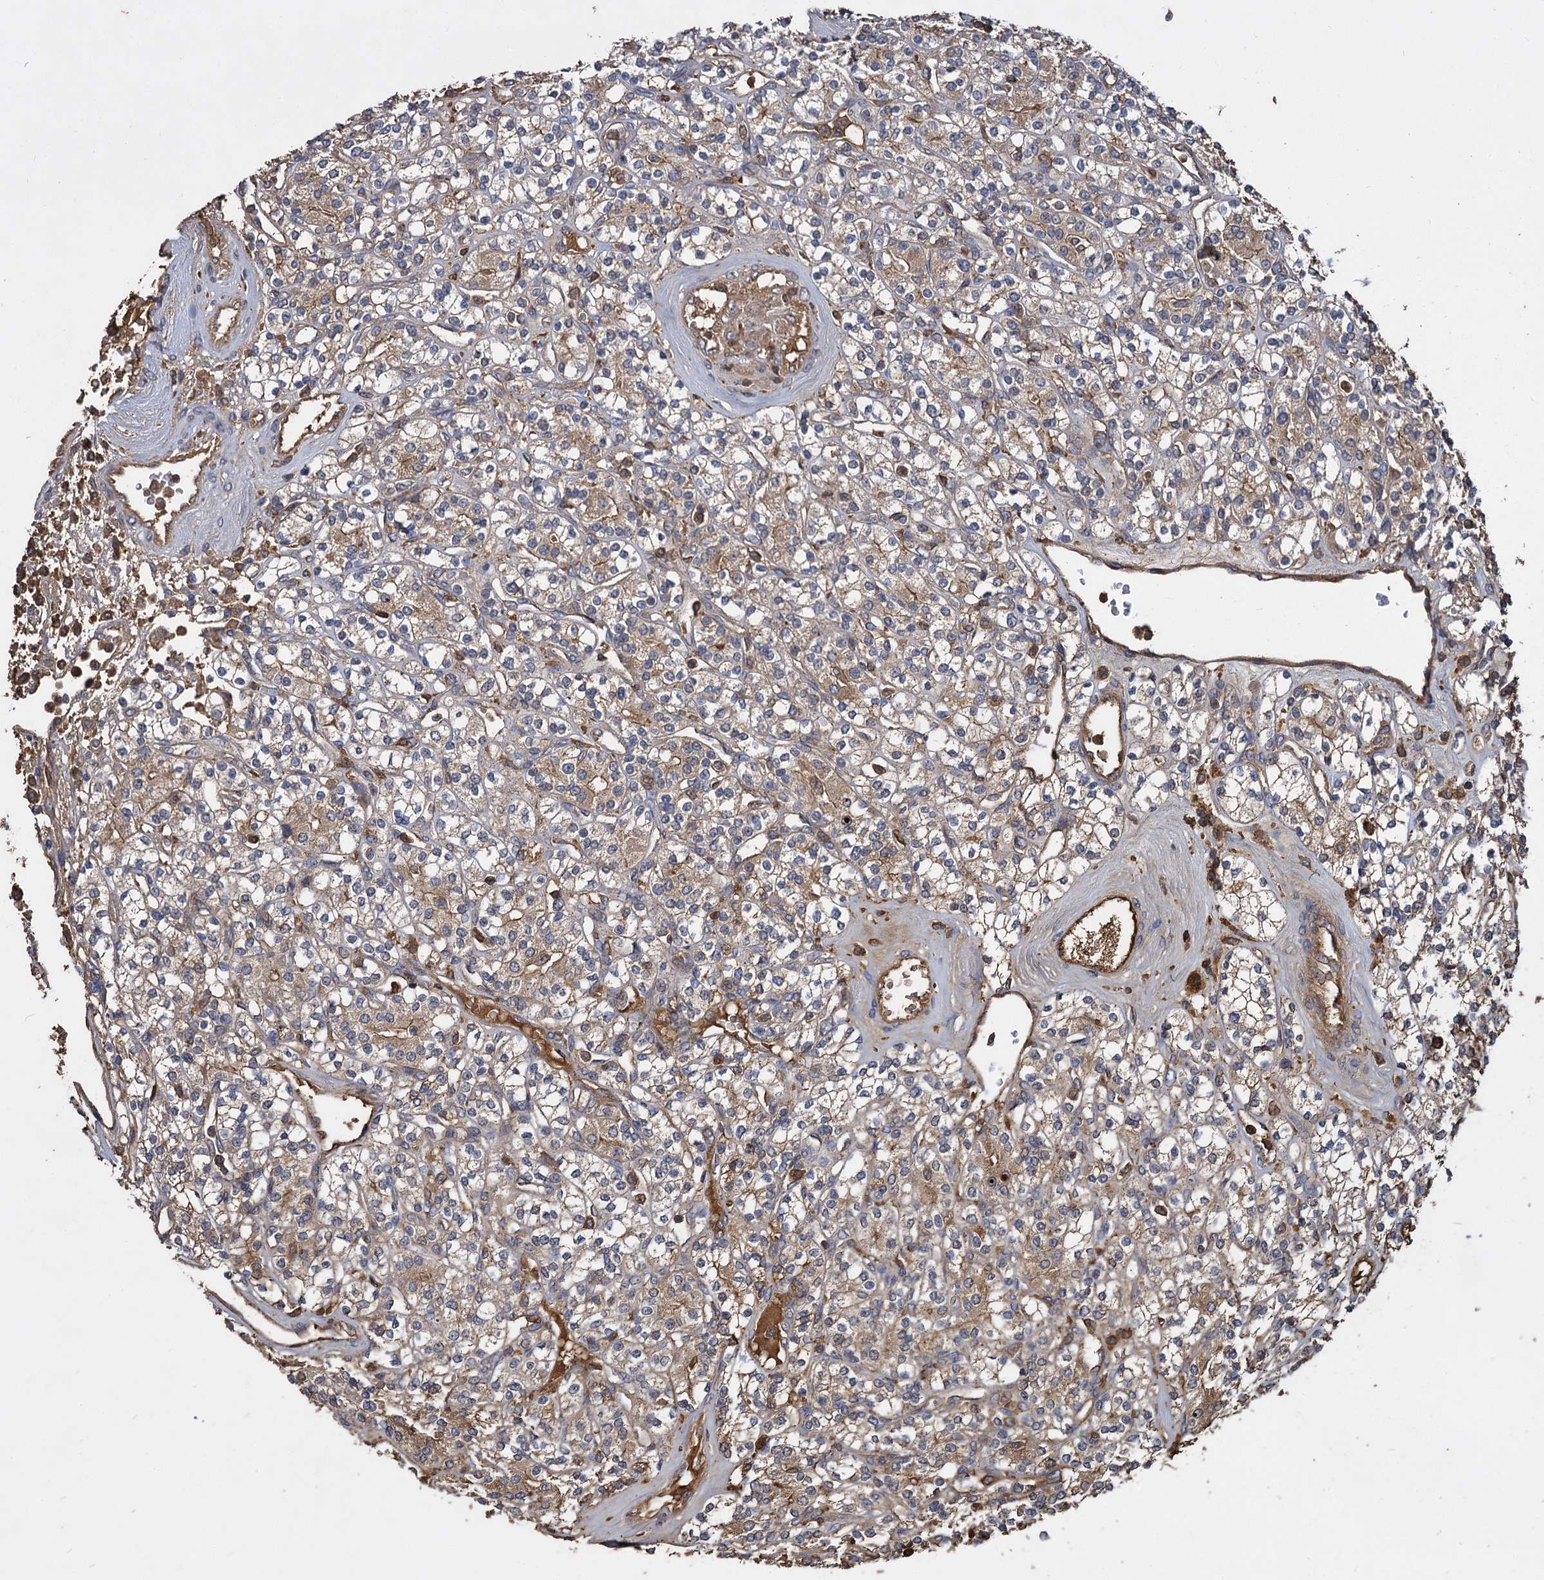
{"staining": {"intensity": "weak", "quantity": ">75%", "location": "cytoplasmic/membranous"}, "tissue": "renal cancer", "cell_type": "Tumor cells", "image_type": "cancer", "snomed": [{"axis": "morphology", "description": "Adenocarcinoma, NOS"}, {"axis": "topography", "description": "Kidney"}], "caption": "Protein expression analysis of renal cancer (adenocarcinoma) demonstrates weak cytoplasmic/membranous positivity in about >75% of tumor cells. Immunohistochemistry (ihc) stains the protein in brown and the nuclei are stained blue.", "gene": "GCLC", "patient": {"sex": "male", "age": 77}}